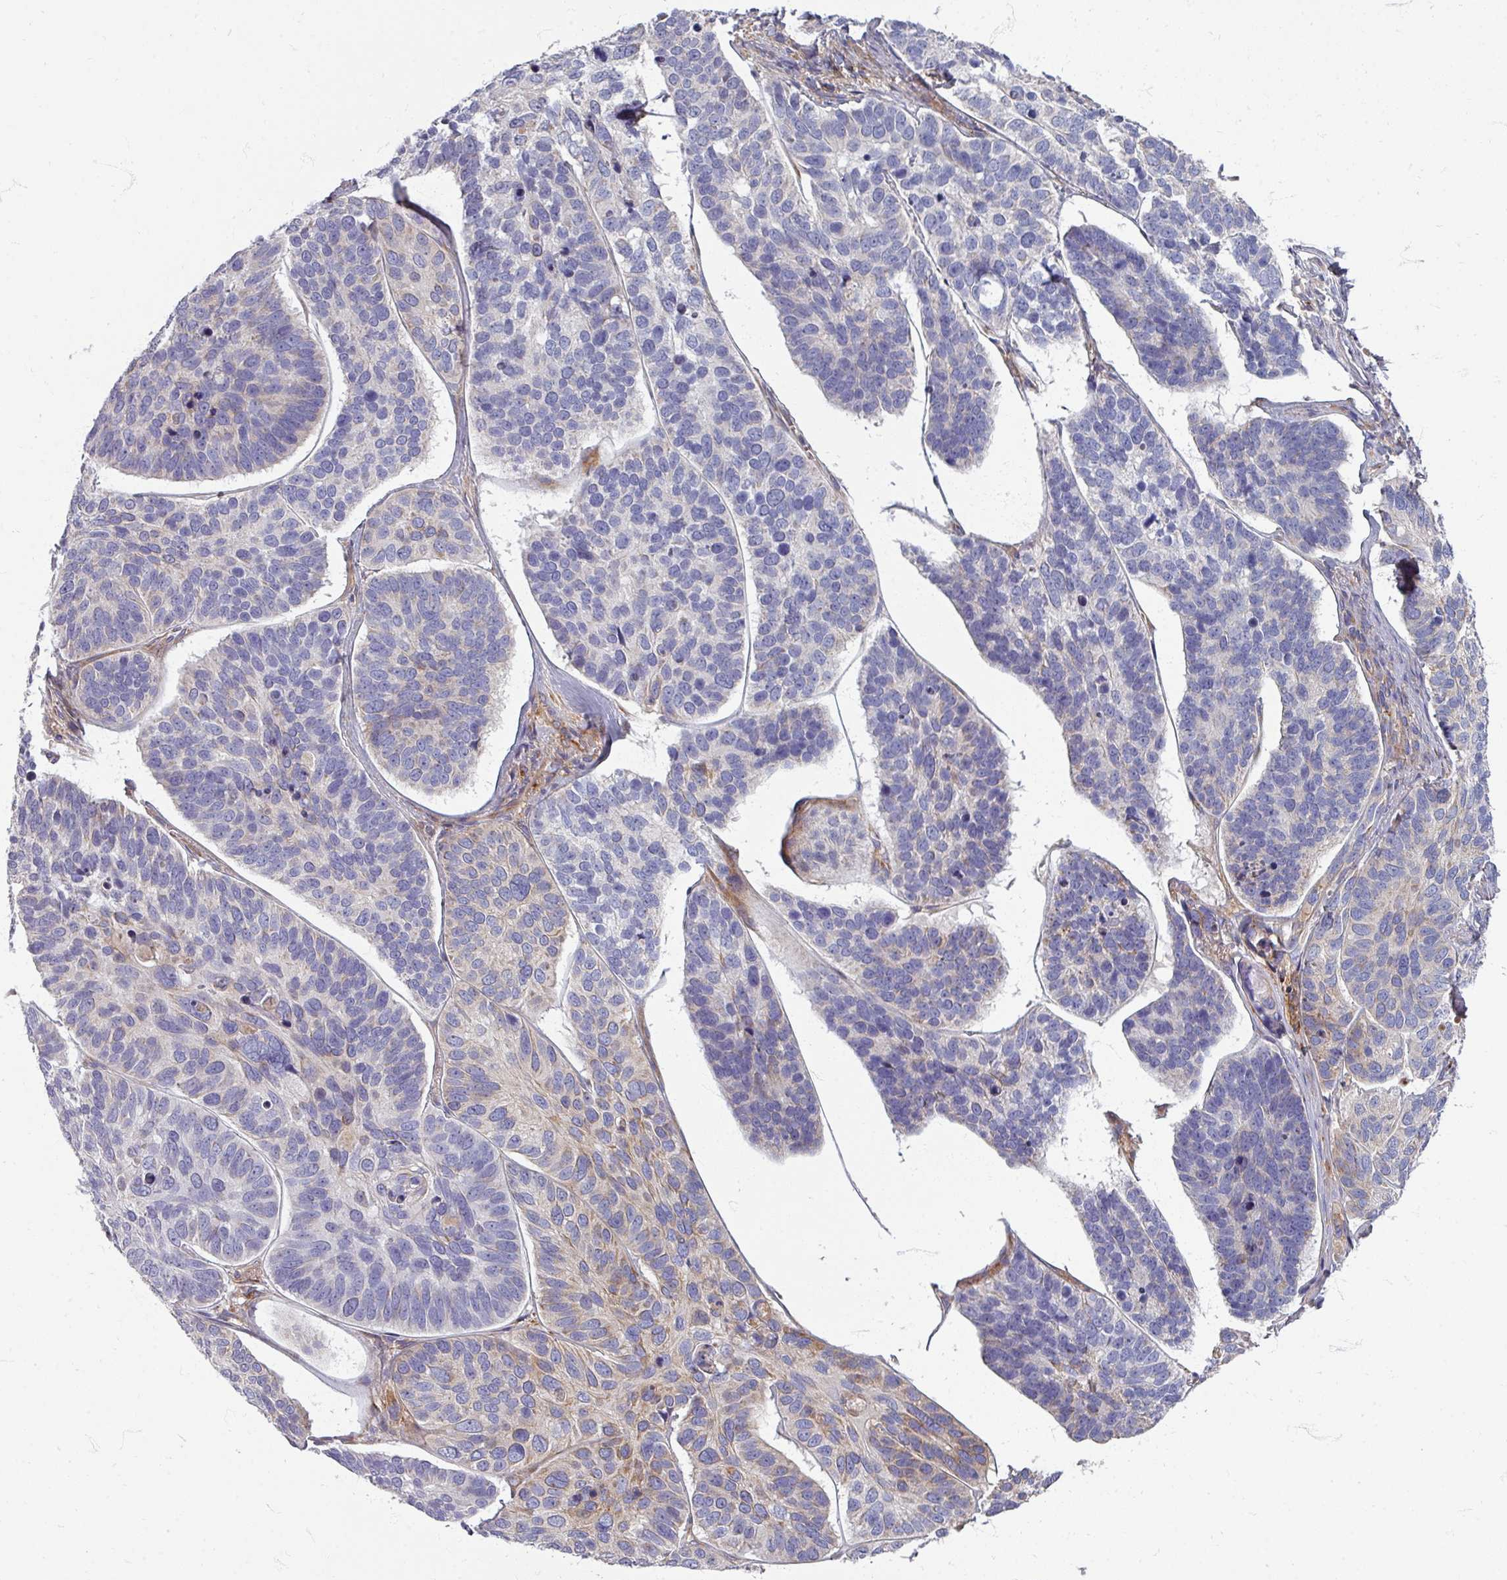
{"staining": {"intensity": "negative", "quantity": "none", "location": "none"}, "tissue": "skin cancer", "cell_type": "Tumor cells", "image_type": "cancer", "snomed": [{"axis": "morphology", "description": "Basal cell carcinoma"}, {"axis": "topography", "description": "Skin"}], "caption": "Tumor cells show no significant protein positivity in basal cell carcinoma (skin).", "gene": "GABARAPL1", "patient": {"sex": "male", "age": 62}}